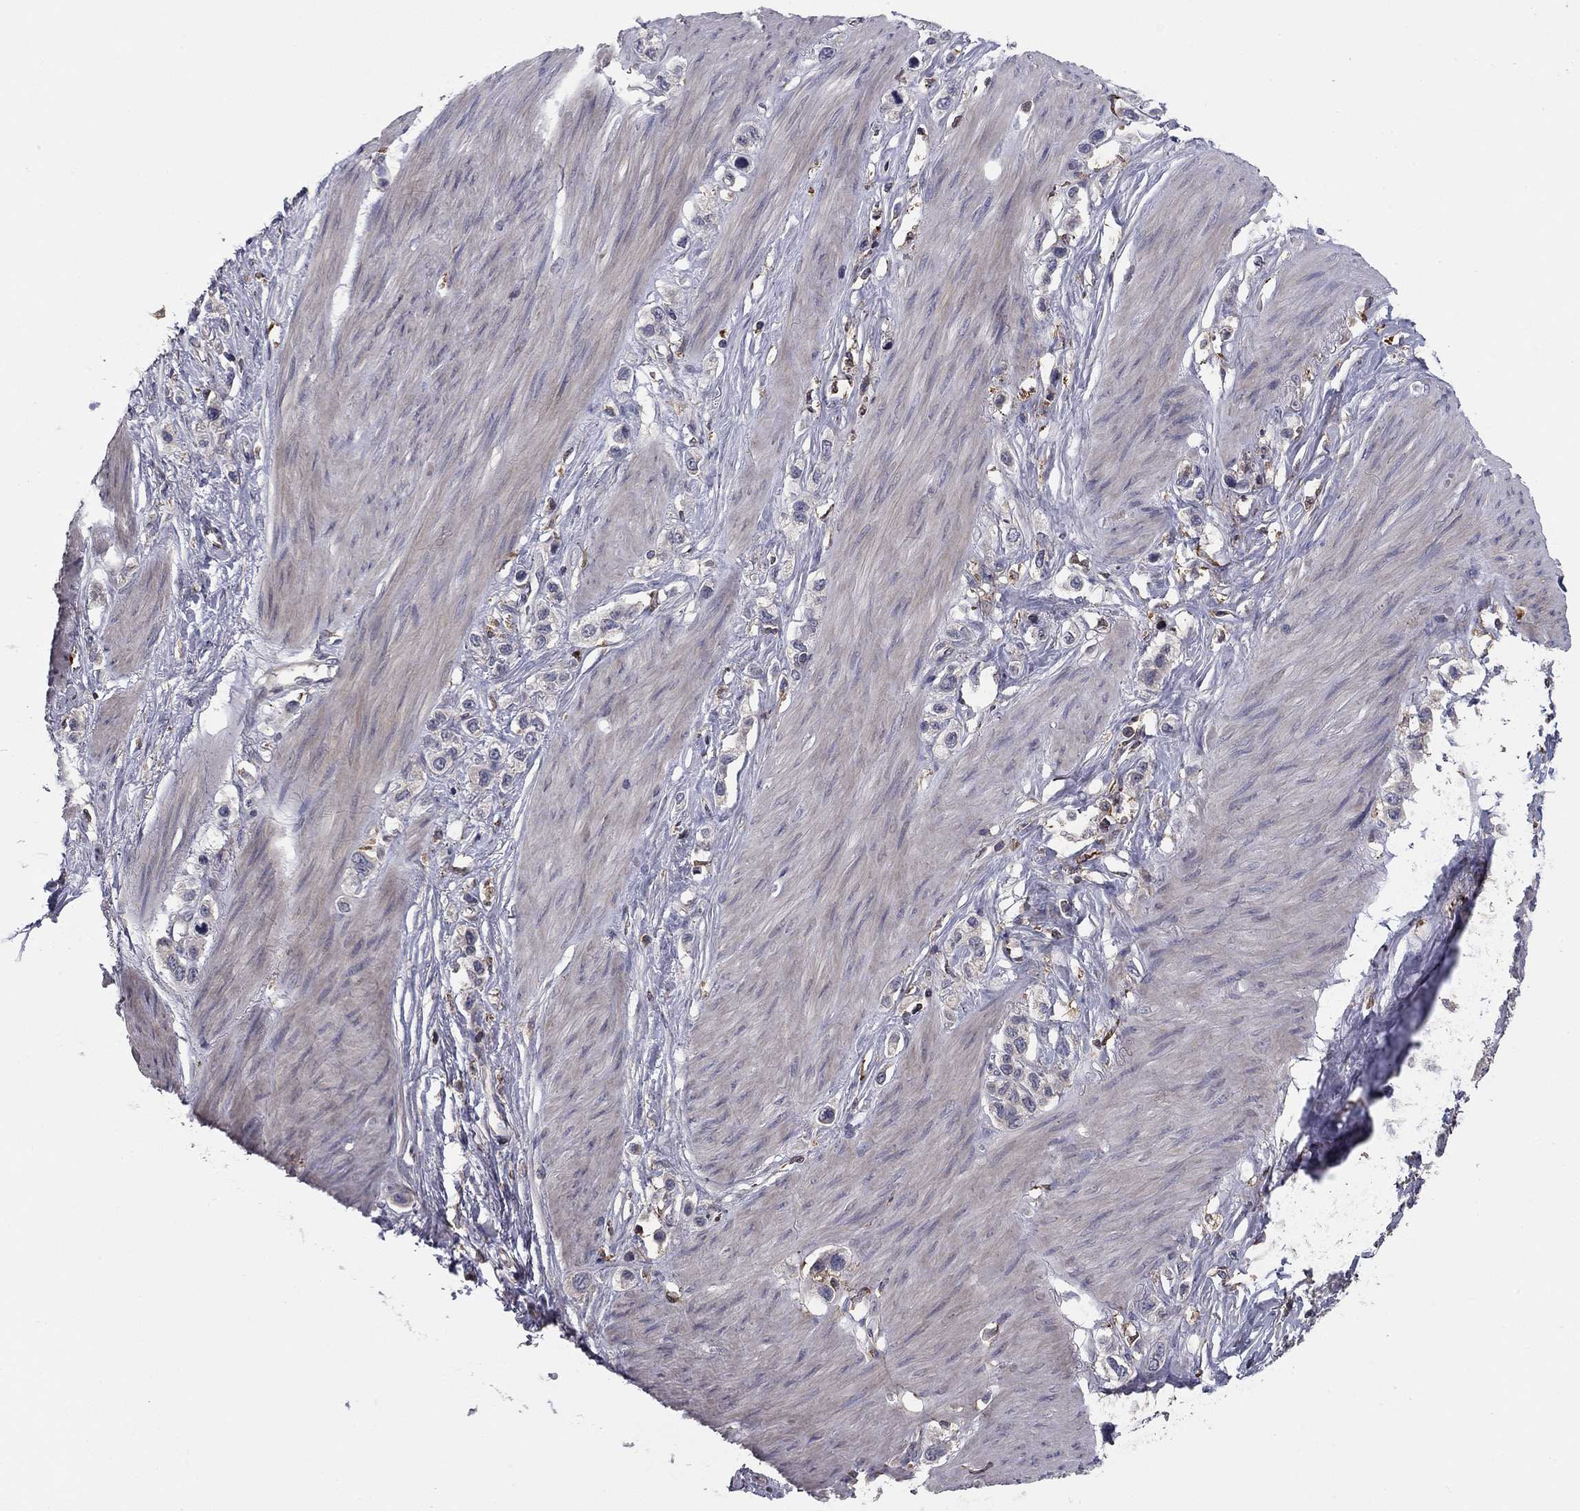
{"staining": {"intensity": "negative", "quantity": "none", "location": "none"}, "tissue": "stomach cancer", "cell_type": "Tumor cells", "image_type": "cancer", "snomed": [{"axis": "morphology", "description": "Normal tissue, NOS"}, {"axis": "morphology", "description": "Adenocarcinoma, NOS"}, {"axis": "morphology", "description": "Adenocarcinoma, High grade"}, {"axis": "topography", "description": "Stomach, upper"}, {"axis": "topography", "description": "Stomach"}], "caption": "Stomach cancer (adenocarcinoma (high-grade)) was stained to show a protein in brown. There is no significant positivity in tumor cells.", "gene": "PLCB2", "patient": {"sex": "female", "age": 65}}